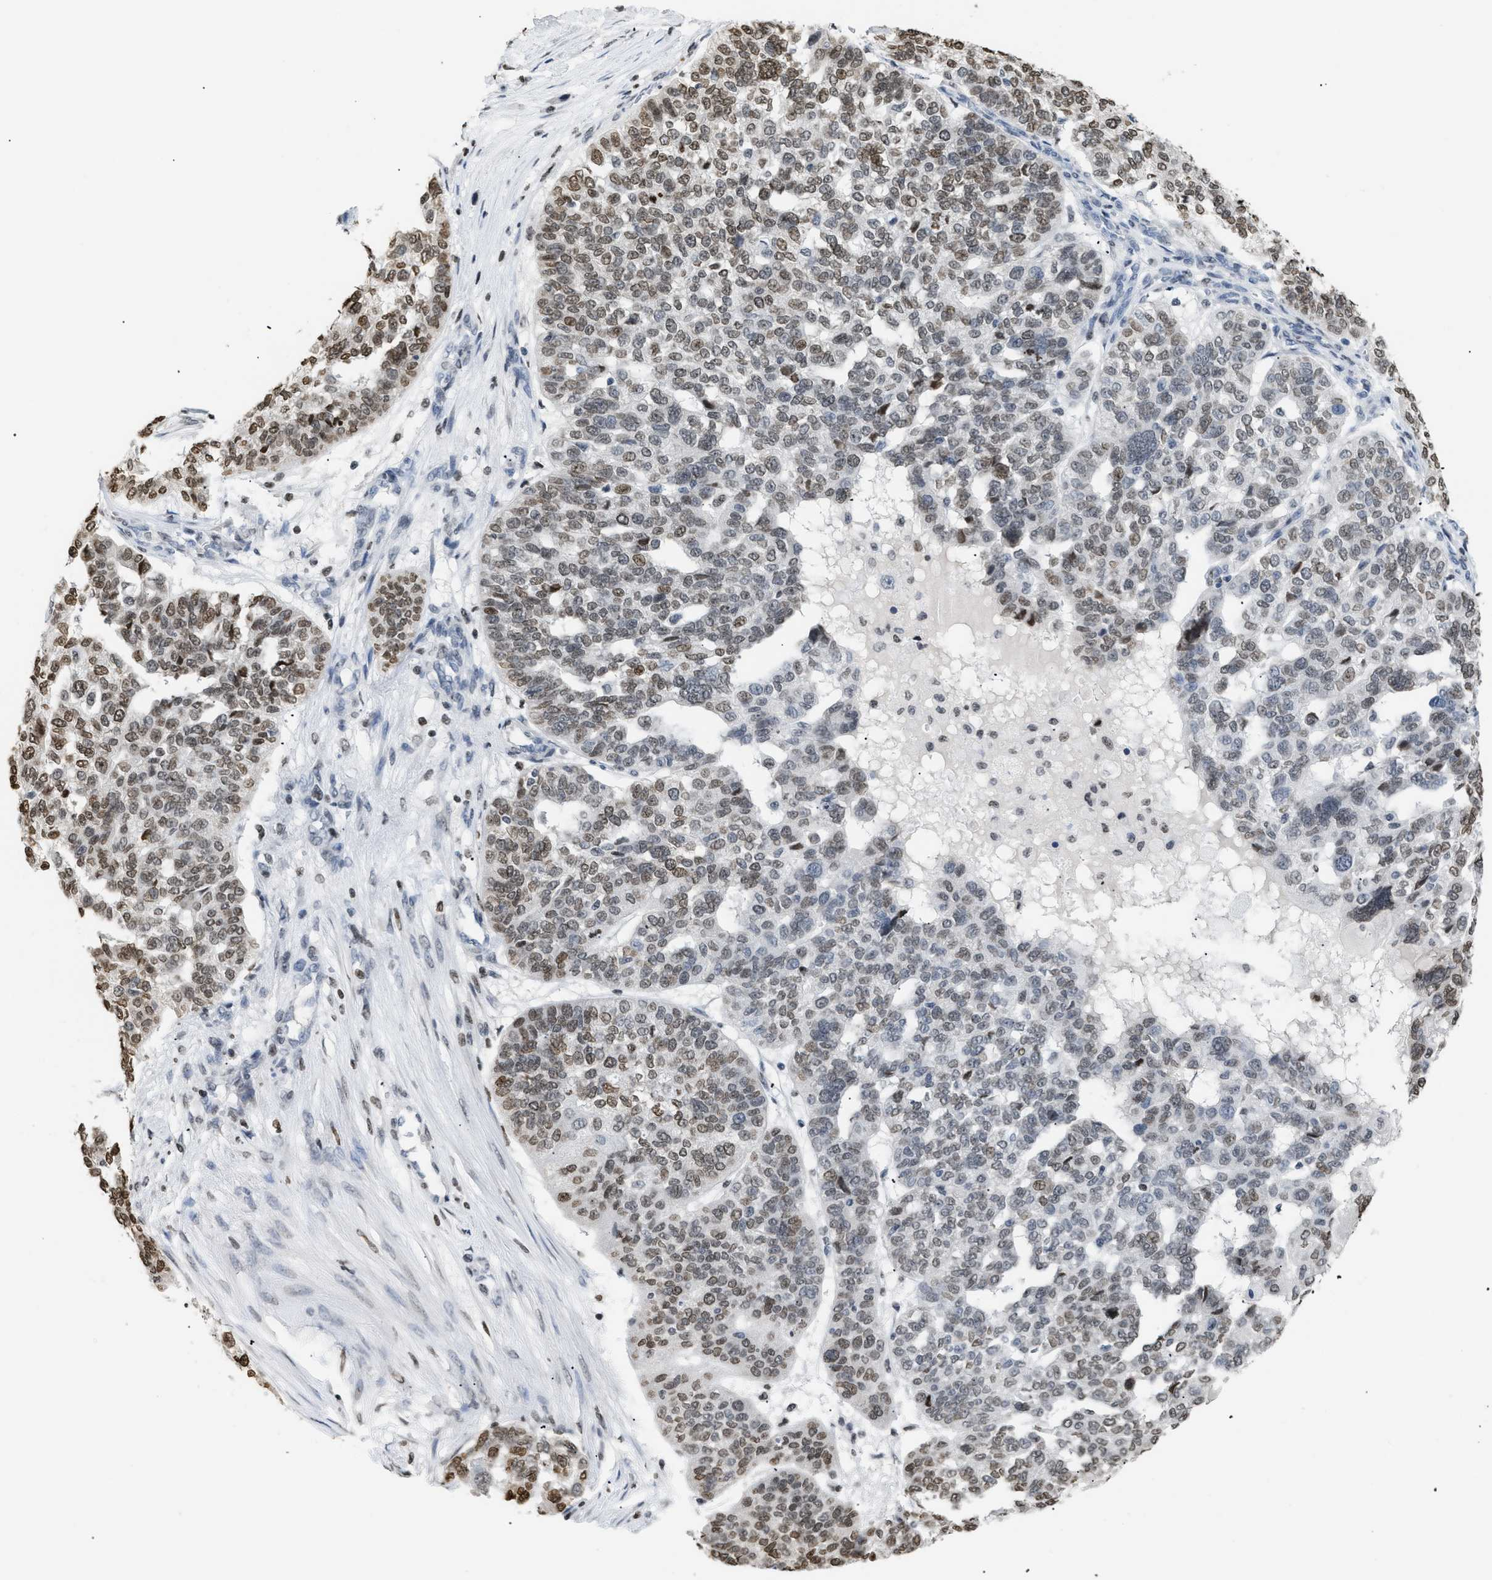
{"staining": {"intensity": "moderate", "quantity": ">75%", "location": "nuclear"}, "tissue": "ovarian cancer", "cell_type": "Tumor cells", "image_type": "cancer", "snomed": [{"axis": "morphology", "description": "Cystadenocarcinoma, serous, NOS"}, {"axis": "topography", "description": "Ovary"}], "caption": "The image demonstrates immunohistochemical staining of serous cystadenocarcinoma (ovarian). There is moderate nuclear positivity is appreciated in approximately >75% of tumor cells.", "gene": "HMGN2", "patient": {"sex": "female", "age": 59}}